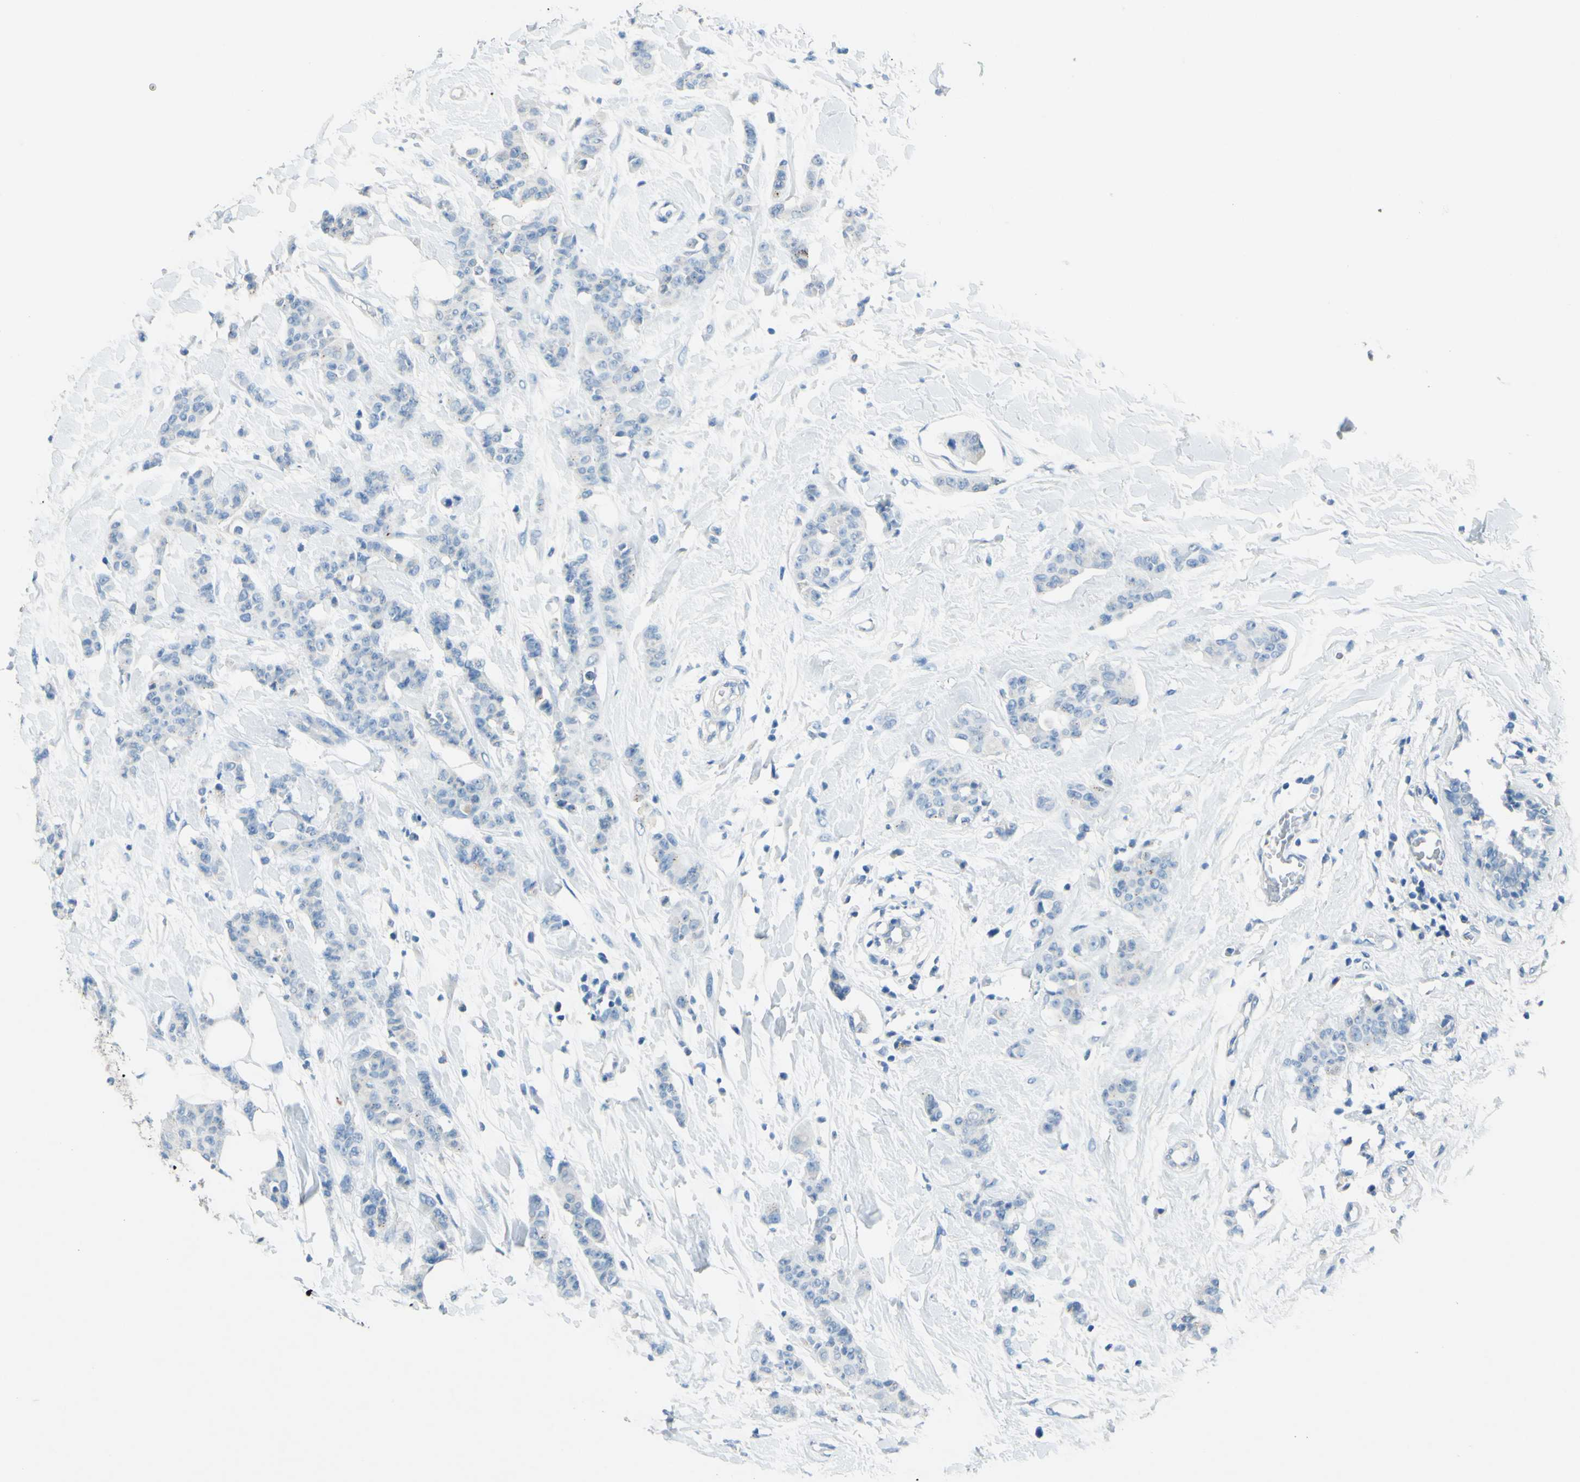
{"staining": {"intensity": "negative", "quantity": "none", "location": "none"}, "tissue": "breast cancer", "cell_type": "Tumor cells", "image_type": "cancer", "snomed": [{"axis": "morphology", "description": "Normal tissue, NOS"}, {"axis": "morphology", "description": "Duct carcinoma"}, {"axis": "topography", "description": "Breast"}], "caption": "Human breast cancer stained for a protein using immunohistochemistry exhibits no staining in tumor cells.", "gene": "CDH10", "patient": {"sex": "female", "age": 40}}